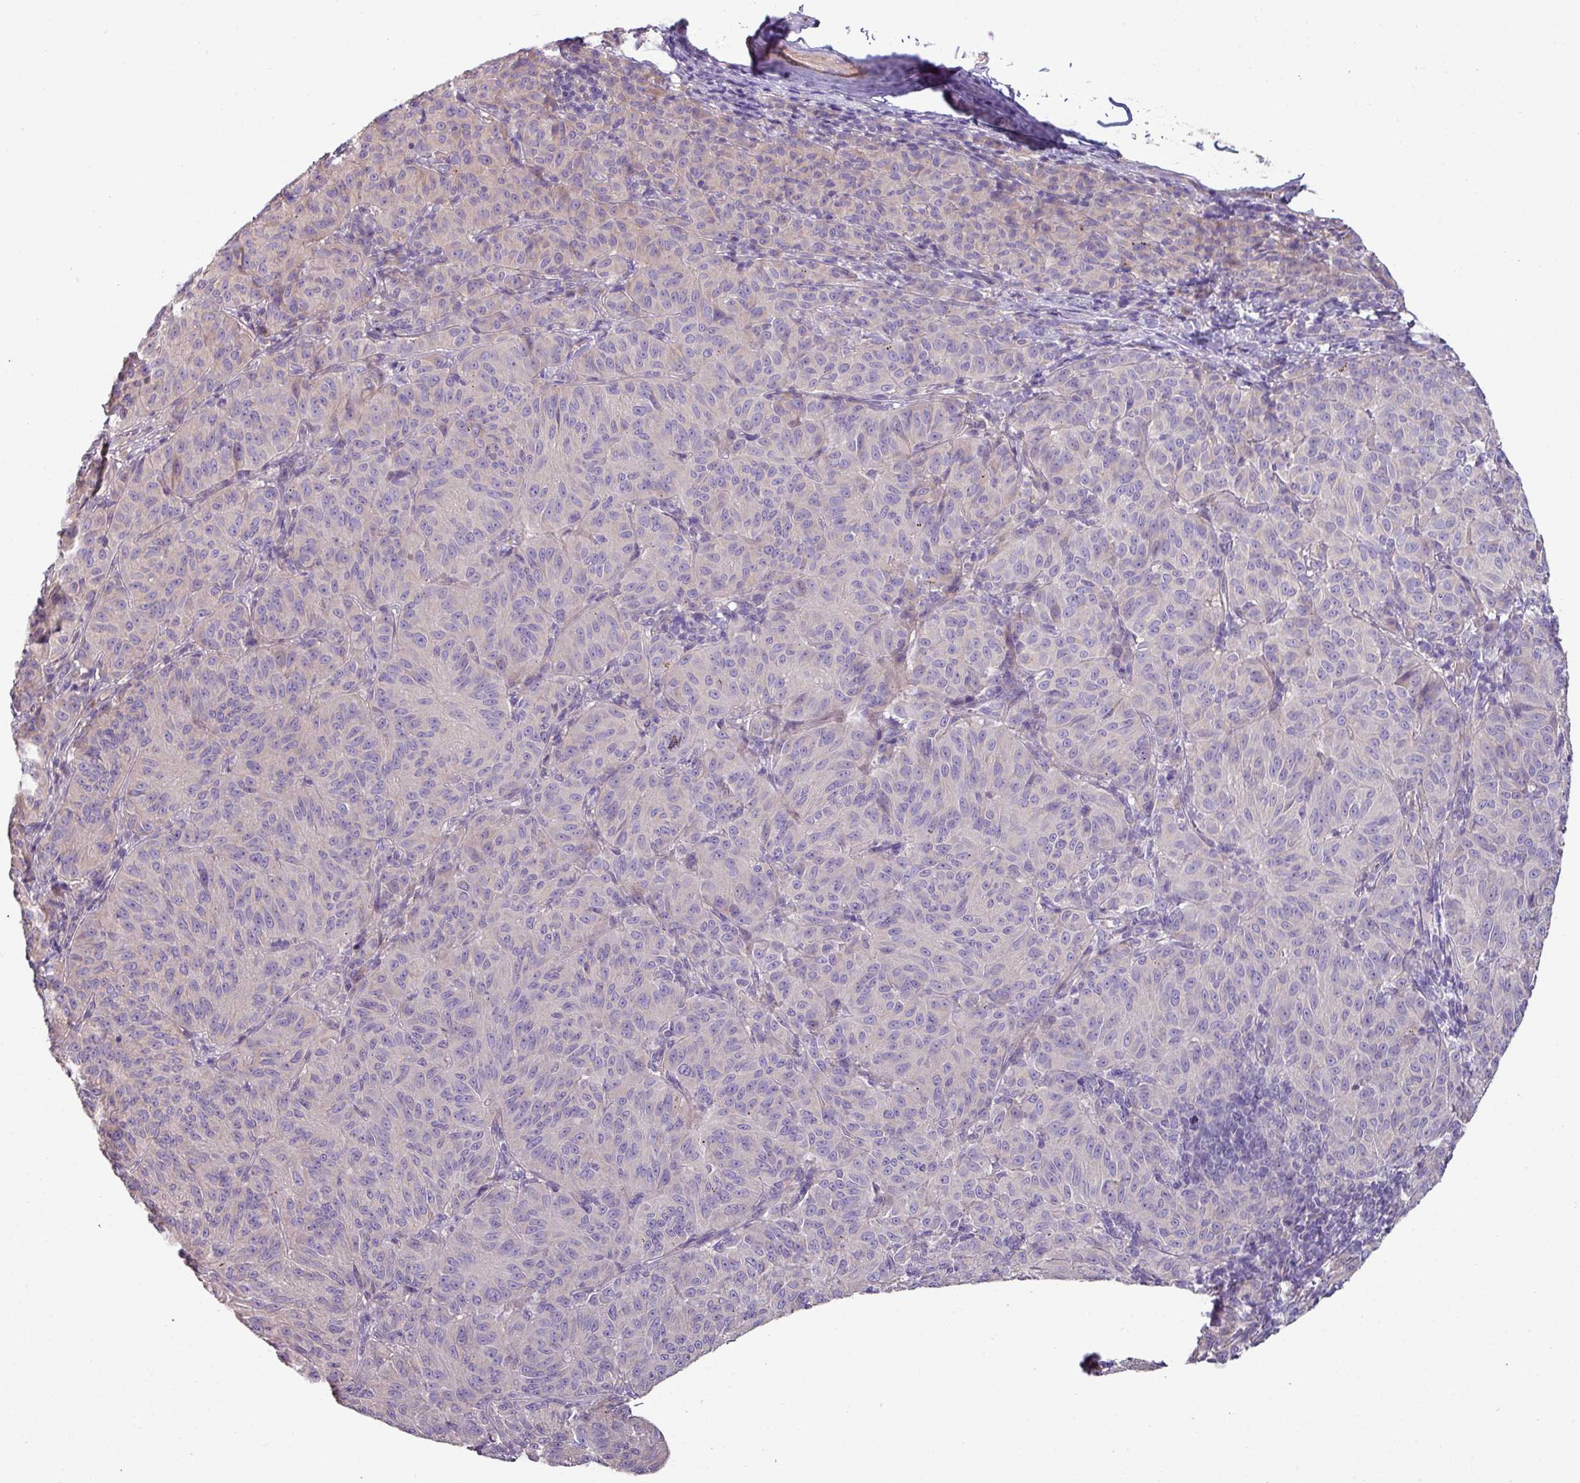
{"staining": {"intensity": "negative", "quantity": "none", "location": "none"}, "tissue": "melanoma", "cell_type": "Tumor cells", "image_type": "cancer", "snomed": [{"axis": "morphology", "description": "Malignant melanoma, NOS"}, {"axis": "topography", "description": "Skin"}], "caption": "Immunohistochemical staining of malignant melanoma reveals no significant staining in tumor cells. Nuclei are stained in blue.", "gene": "LRRC9", "patient": {"sex": "female", "age": 72}}